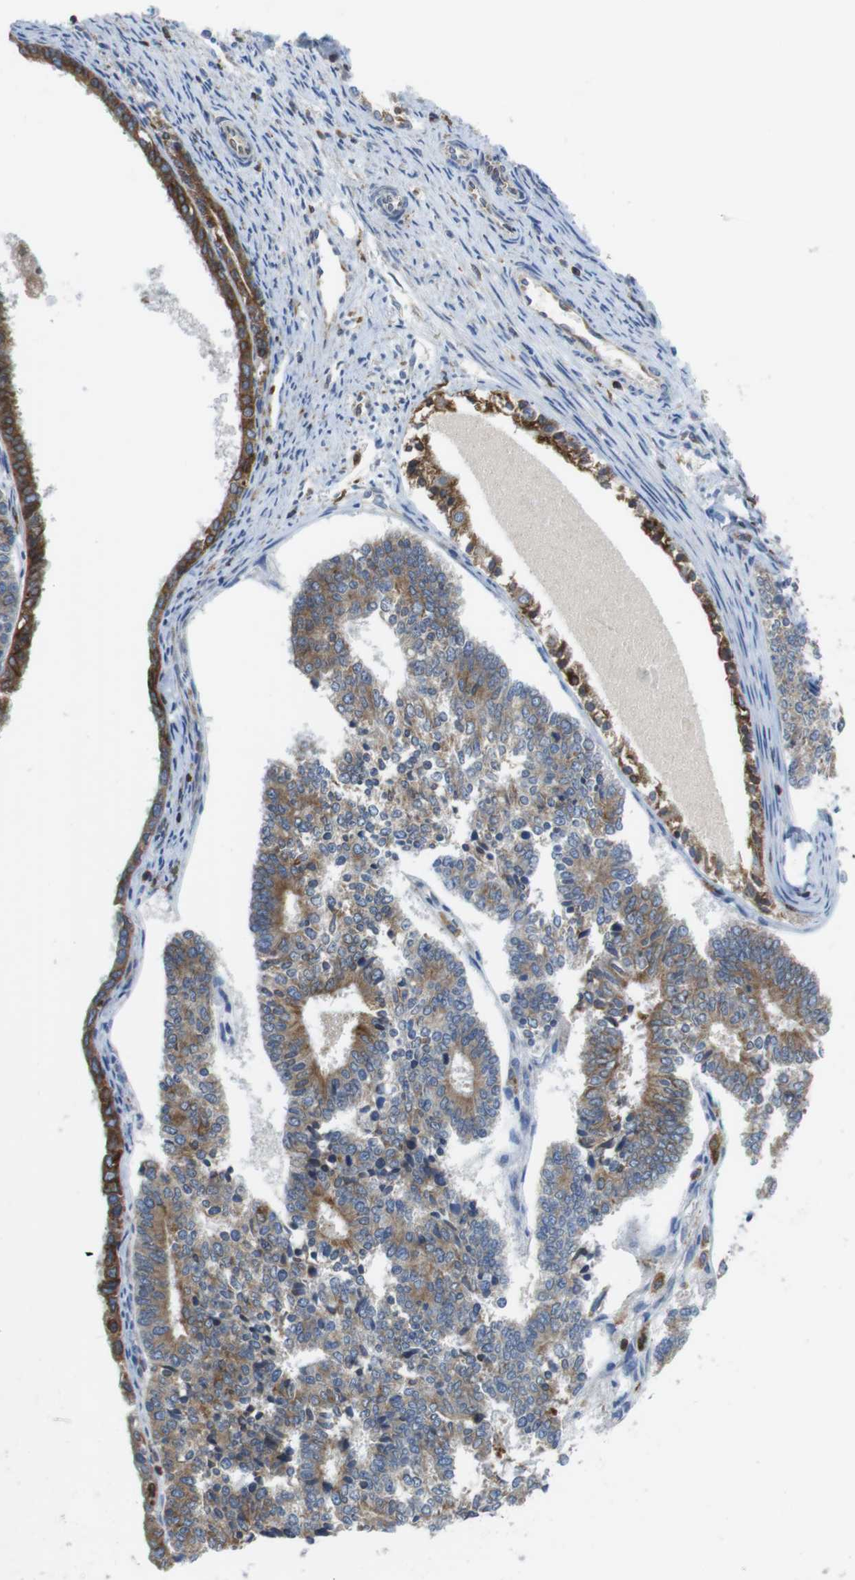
{"staining": {"intensity": "moderate", "quantity": ">75%", "location": "cytoplasmic/membranous"}, "tissue": "endometrial cancer", "cell_type": "Tumor cells", "image_type": "cancer", "snomed": [{"axis": "morphology", "description": "Adenocarcinoma, NOS"}, {"axis": "topography", "description": "Endometrium"}], "caption": "Immunohistochemical staining of adenocarcinoma (endometrial) demonstrates medium levels of moderate cytoplasmic/membranous protein positivity in about >75% of tumor cells.", "gene": "ARL6IP5", "patient": {"sex": "female", "age": 70}}